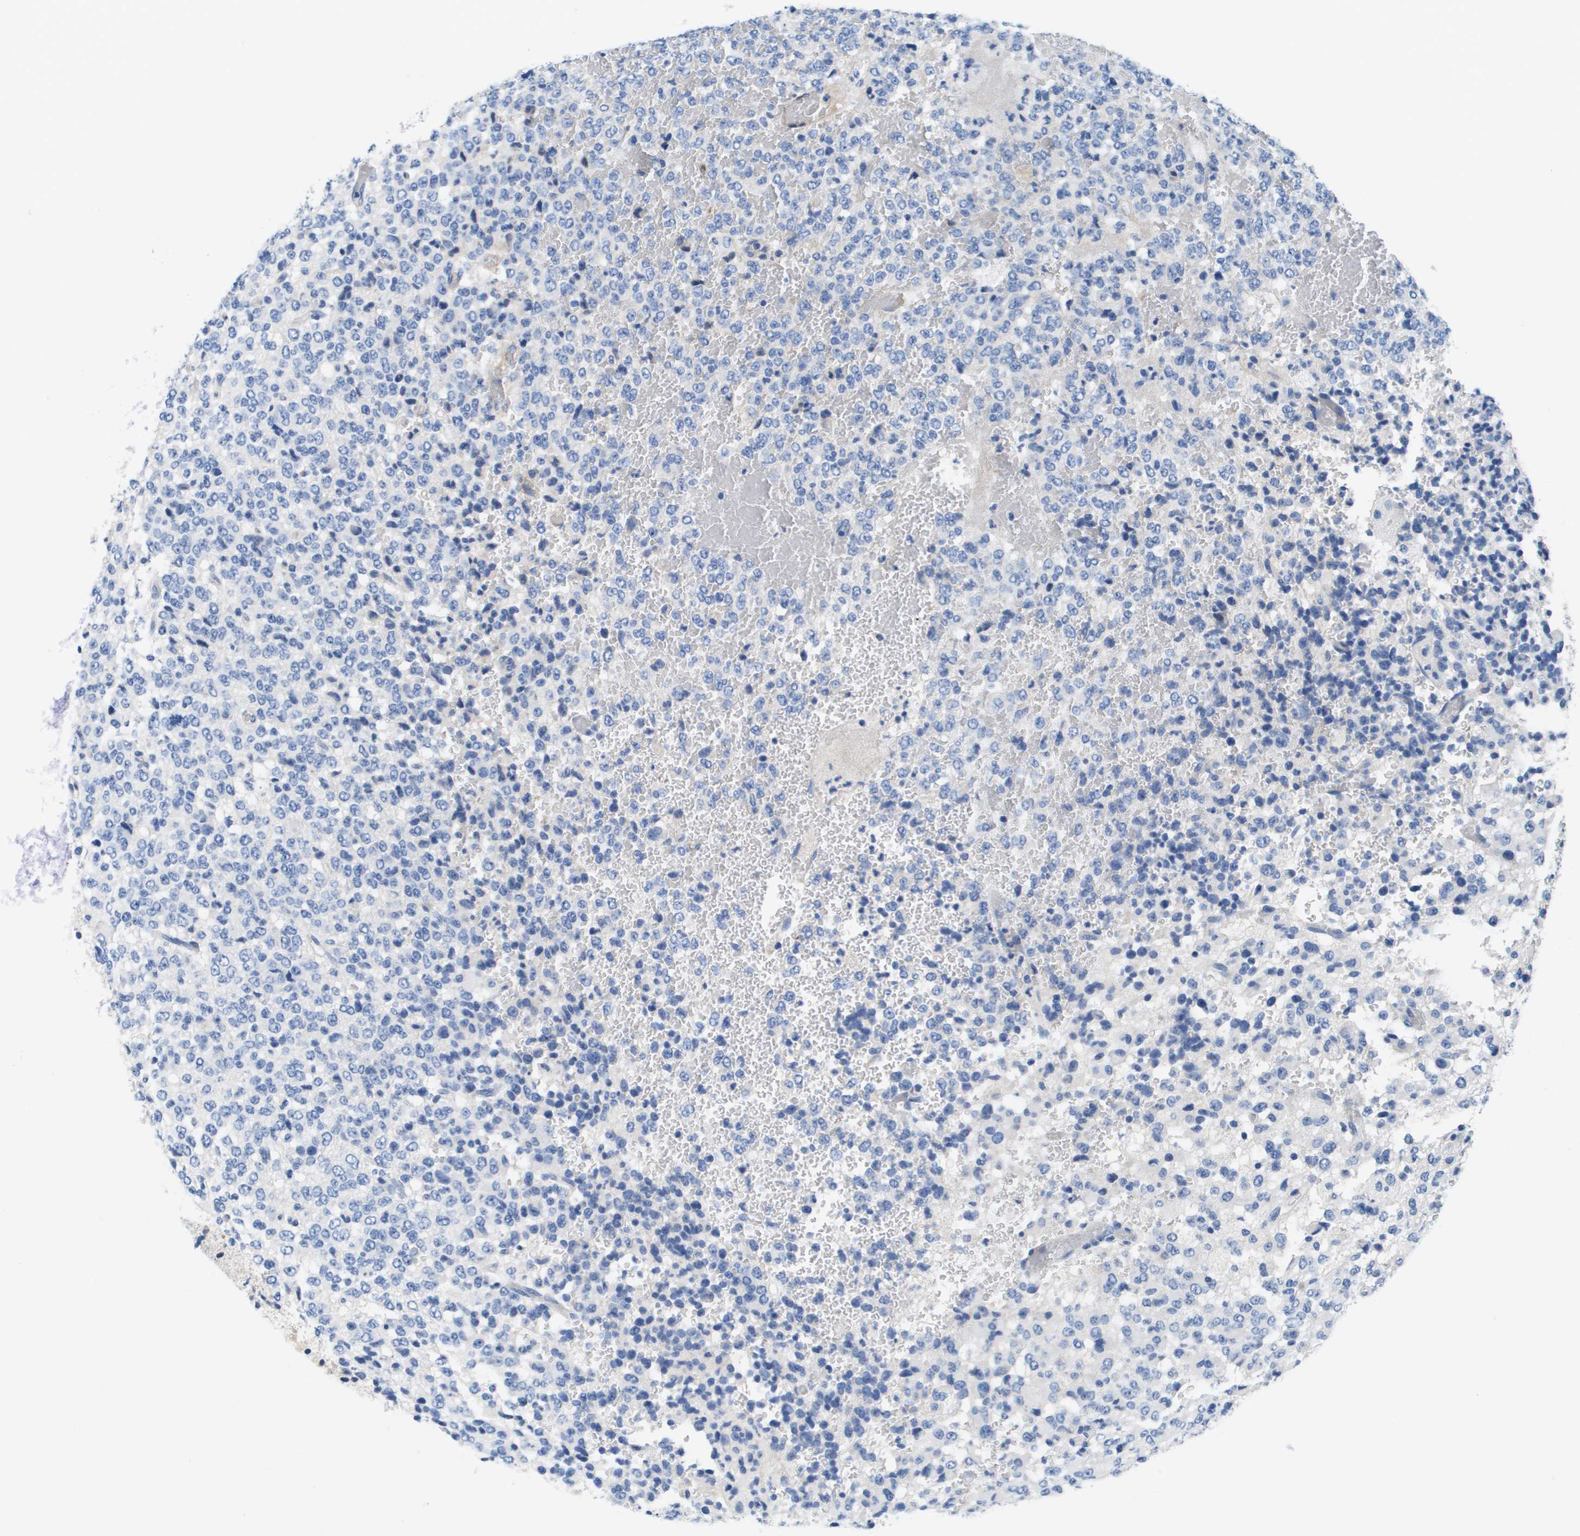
{"staining": {"intensity": "negative", "quantity": "none", "location": "none"}, "tissue": "glioma", "cell_type": "Tumor cells", "image_type": "cancer", "snomed": [{"axis": "morphology", "description": "Glioma, malignant, High grade"}, {"axis": "topography", "description": "pancreas cauda"}], "caption": "An immunohistochemistry micrograph of glioma is shown. There is no staining in tumor cells of glioma.", "gene": "APOA1", "patient": {"sex": "male", "age": 60}}